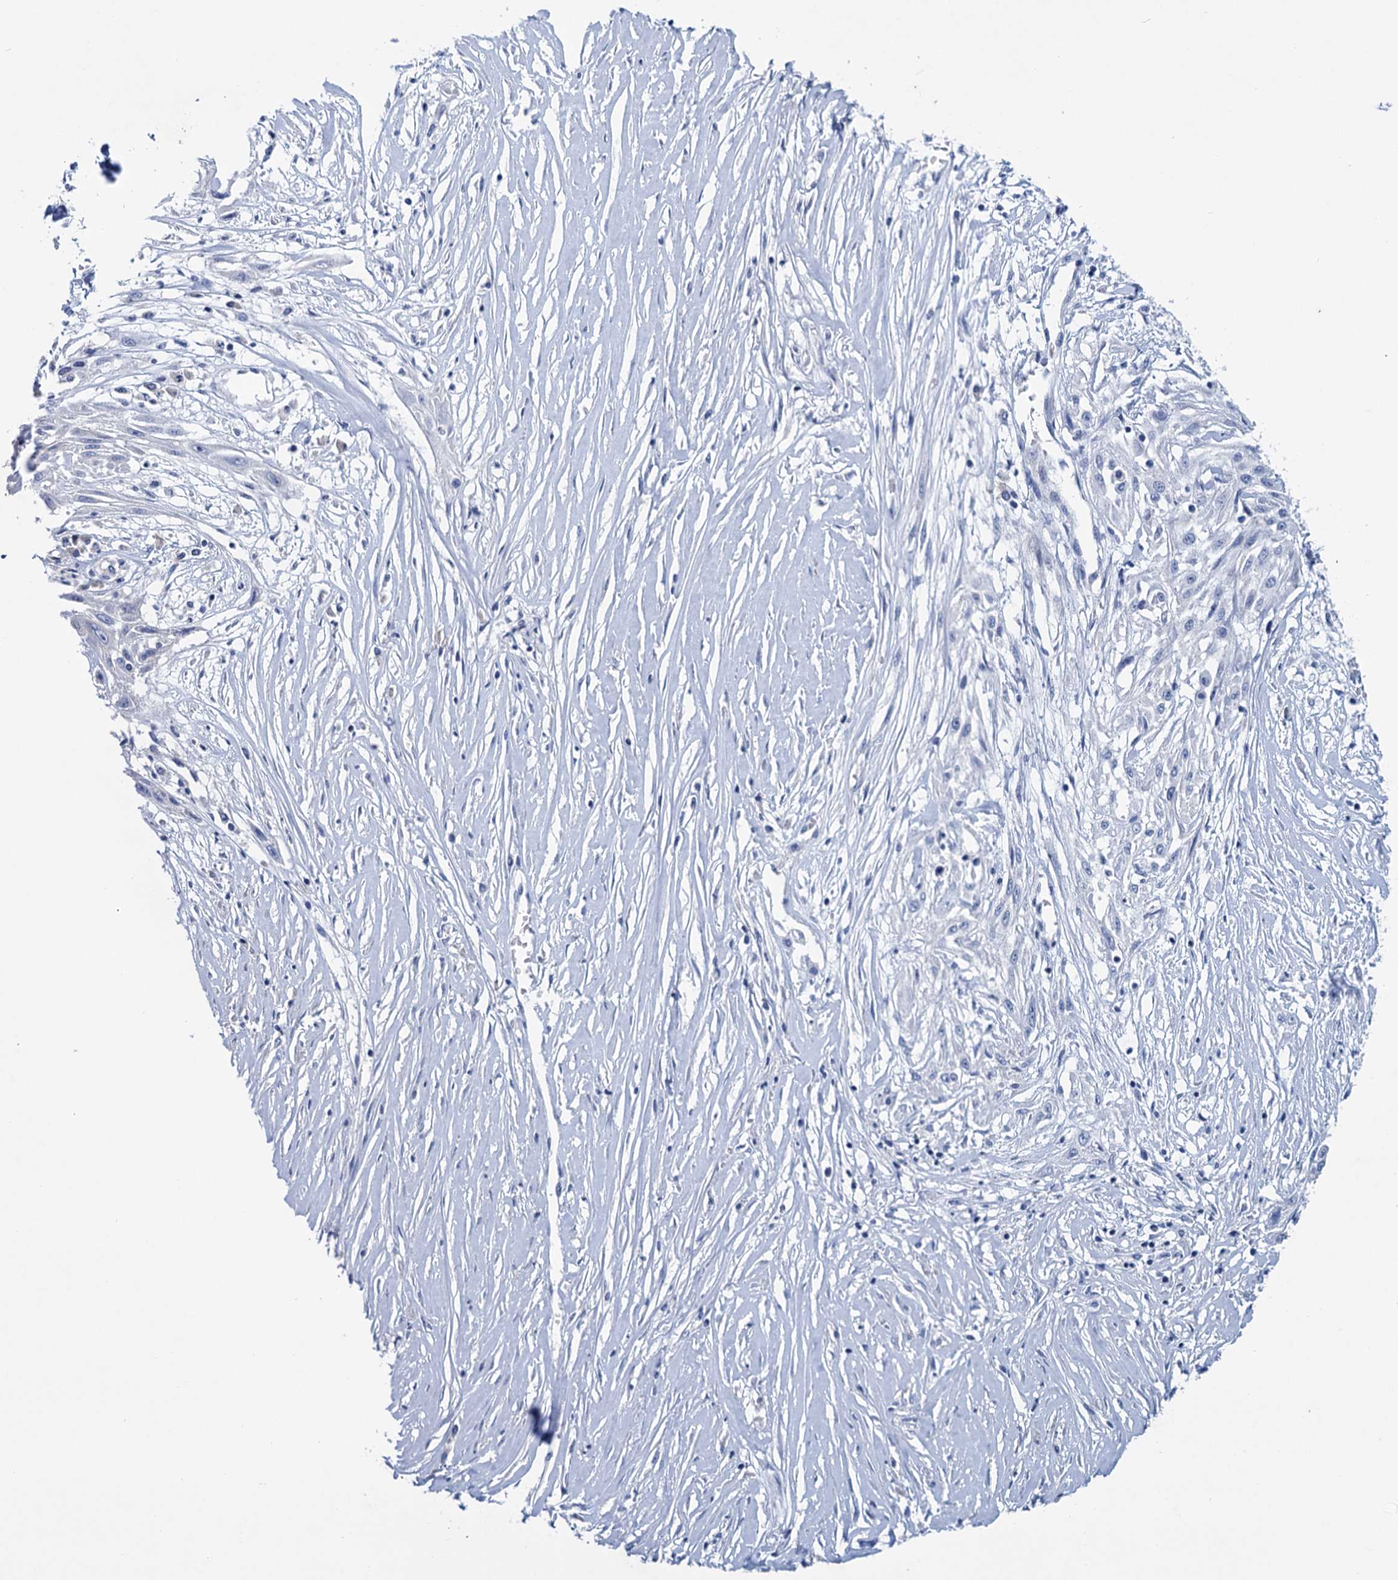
{"staining": {"intensity": "negative", "quantity": "none", "location": "none"}, "tissue": "skin cancer", "cell_type": "Tumor cells", "image_type": "cancer", "snomed": [{"axis": "morphology", "description": "Squamous cell carcinoma, NOS"}, {"axis": "morphology", "description": "Squamous cell carcinoma, metastatic, NOS"}, {"axis": "topography", "description": "Skin"}, {"axis": "topography", "description": "Lymph node"}], "caption": "Tumor cells are negative for brown protein staining in skin metastatic squamous cell carcinoma.", "gene": "MYOZ3", "patient": {"sex": "male", "age": 75}}